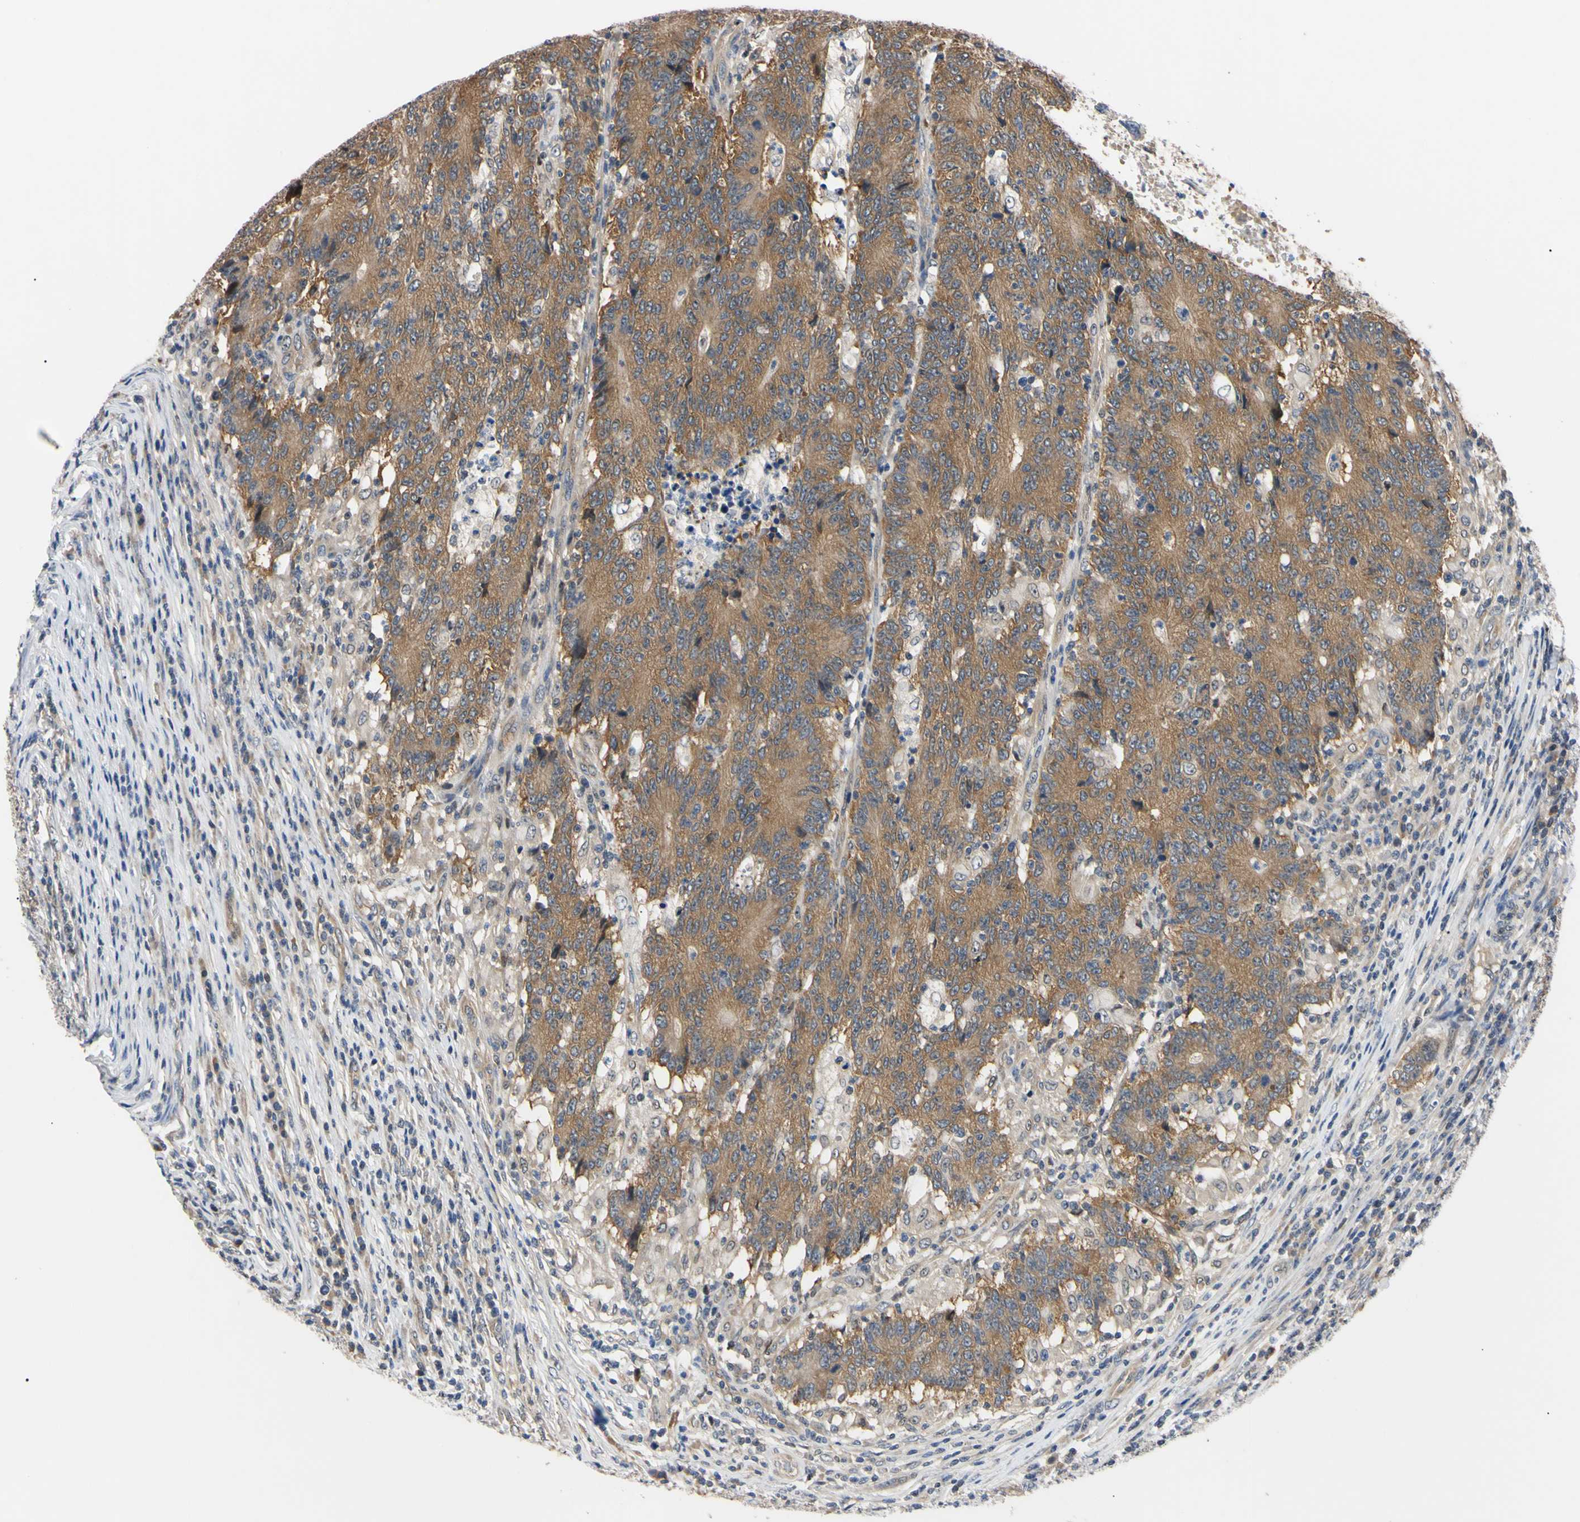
{"staining": {"intensity": "moderate", "quantity": ">75%", "location": "cytoplasmic/membranous"}, "tissue": "colorectal cancer", "cell_type": "Tumor cells", "image_type": "cancer", "snomed": [{"axis": "morphology", "description": "Normal tissue, NOS"}, {"axis": "morphology", "description": "Adenocarcinoma, NOS"}, {"axis": "topography", "description": "Colon"}], "caption": "Human colorectal cancer stained with a brown dye demonstrates moderate cytoplasmic/membranous positive staining in approximately >75% of tumor cells.", "gene": "RARS1", "patient": {"sex": "female", "age": 75}}